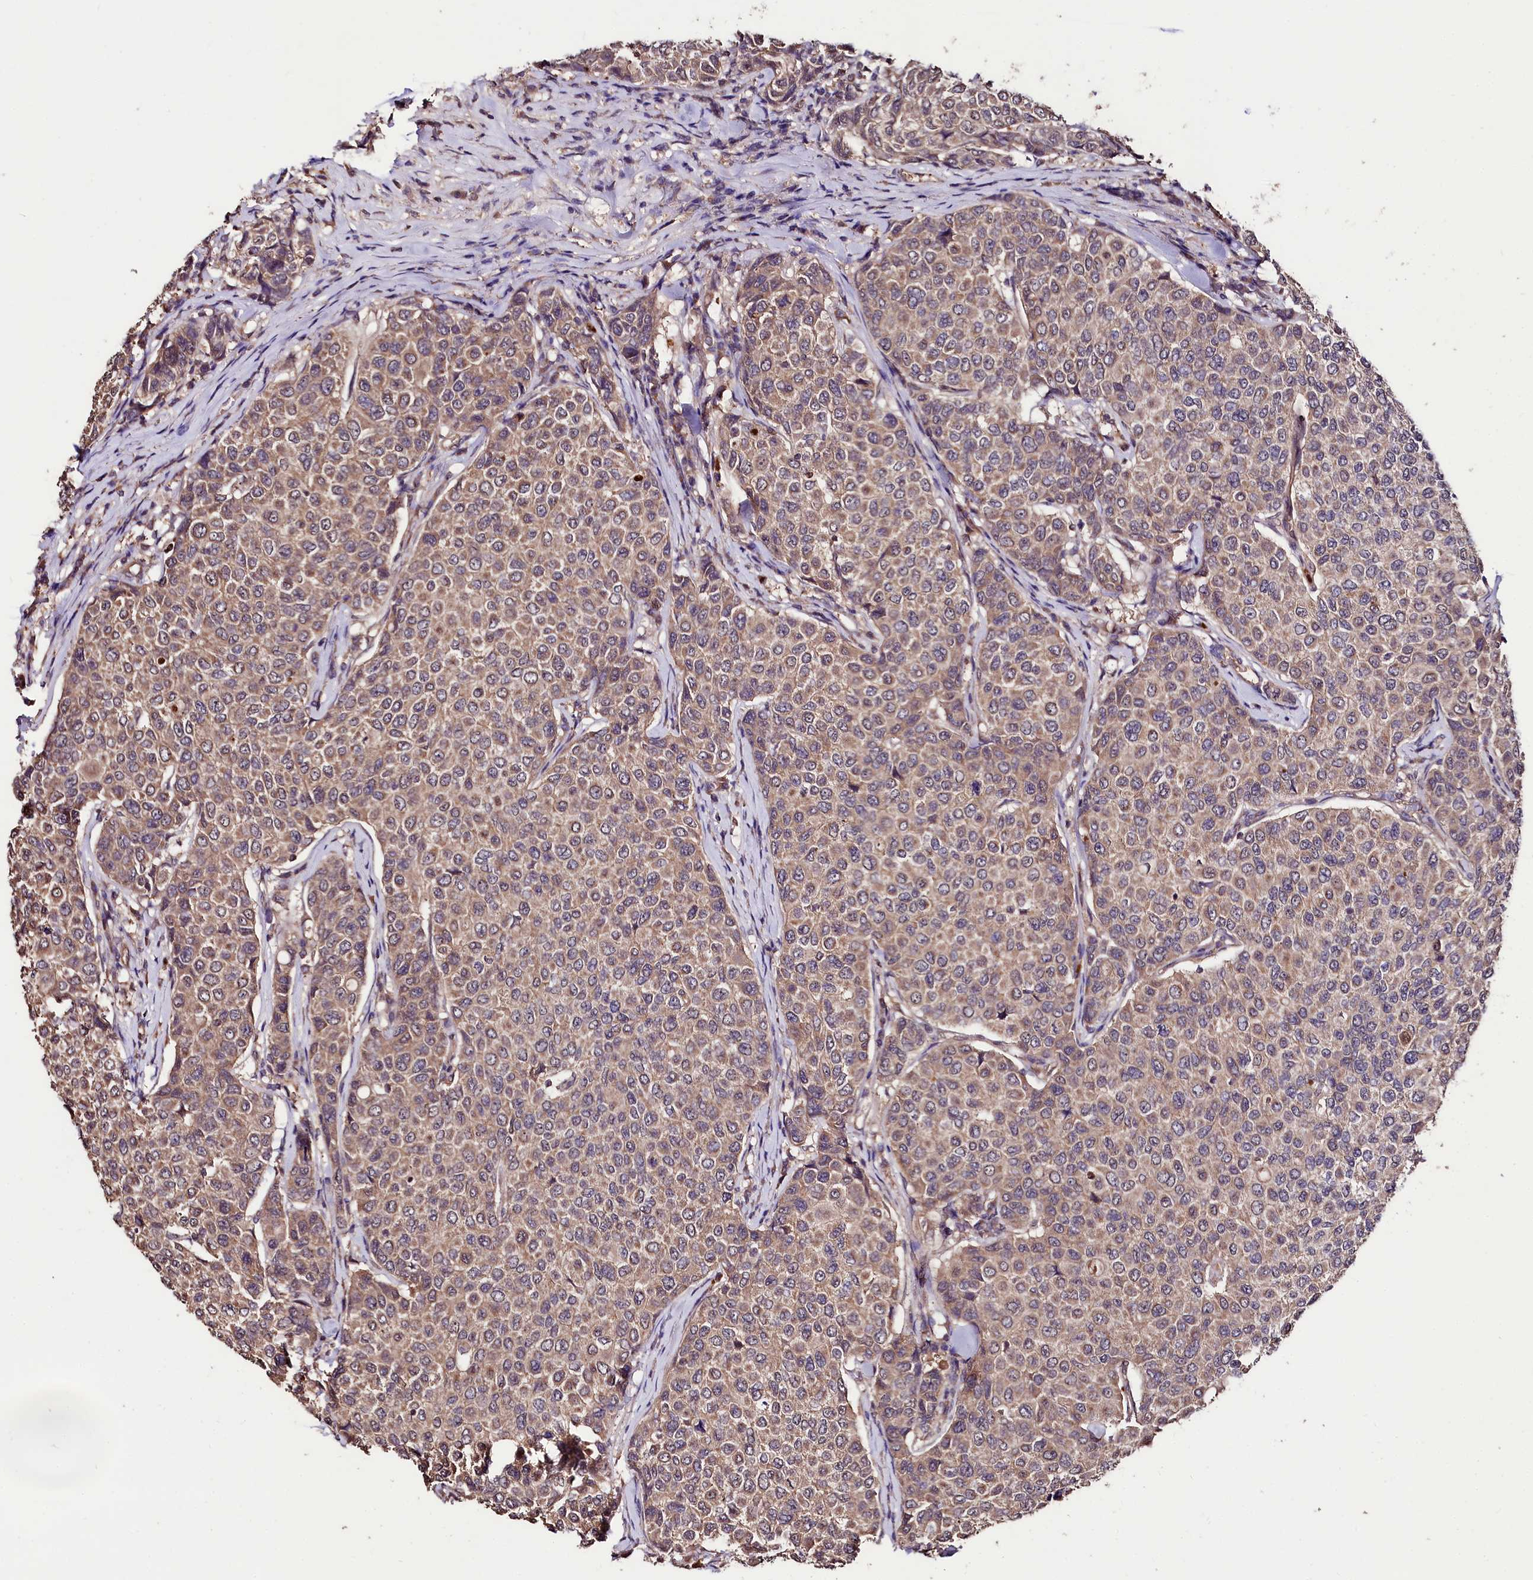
{"staining": {"intensity": "weak", "quantity": "25%-75%", "location": "cytoplasmic/membranous"}, "tissue": "breast cancer", "cell_type": "Tumor cells", "image_type": "cancer", "snomed": [{"axis": "morphology", "description": "Duct carcinoma"}, {"axis": "topography", "description": "Breast"}], "caption": "Breast cancer (infiltrating ductal carcinoma) was stained to show a protein in brown. There is low levels of weak cytoplasmic/membranous expression in about 25%-75% of tumor cells.", "gene": "KLRB1", "patient": {"sex": "female", "age": 55}}